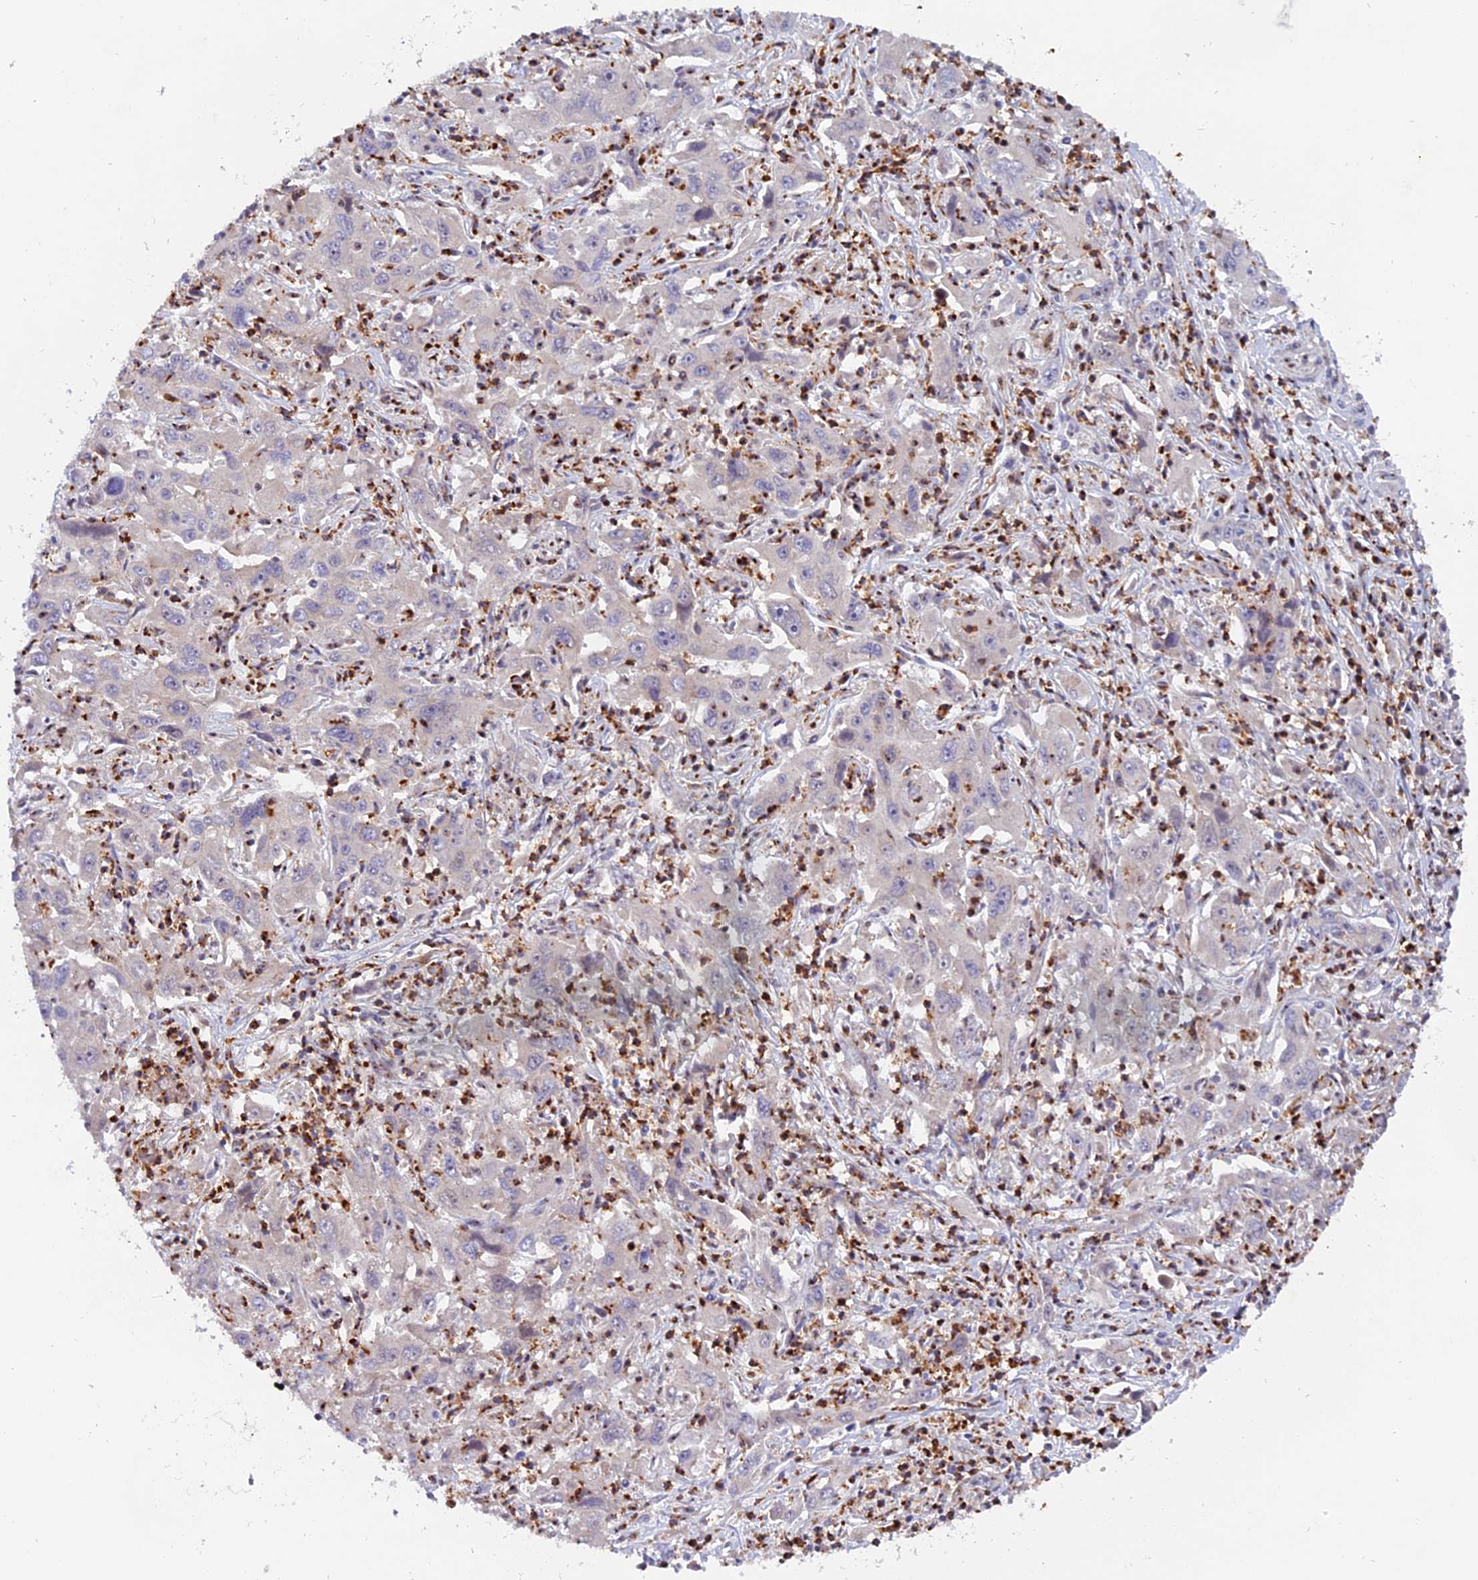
{"staining": {"intensity": "negative", "quantity": "none", "location": "none"}, "tissue": "liver cancer", "cell_type": "Tumor cells", "image_type": "cancer", "snomed": [{"axis": "morphology", "description": "Carcinoma, Hepatocellular, NOS"}, {"axis": "topography", "description": "Liver"}], "caption": "The photomicrograph demonstrates no staining of tumor cells in liver cancer.", "gene": "FAM118B", "patient": {"sex": "male", "age": 63}}